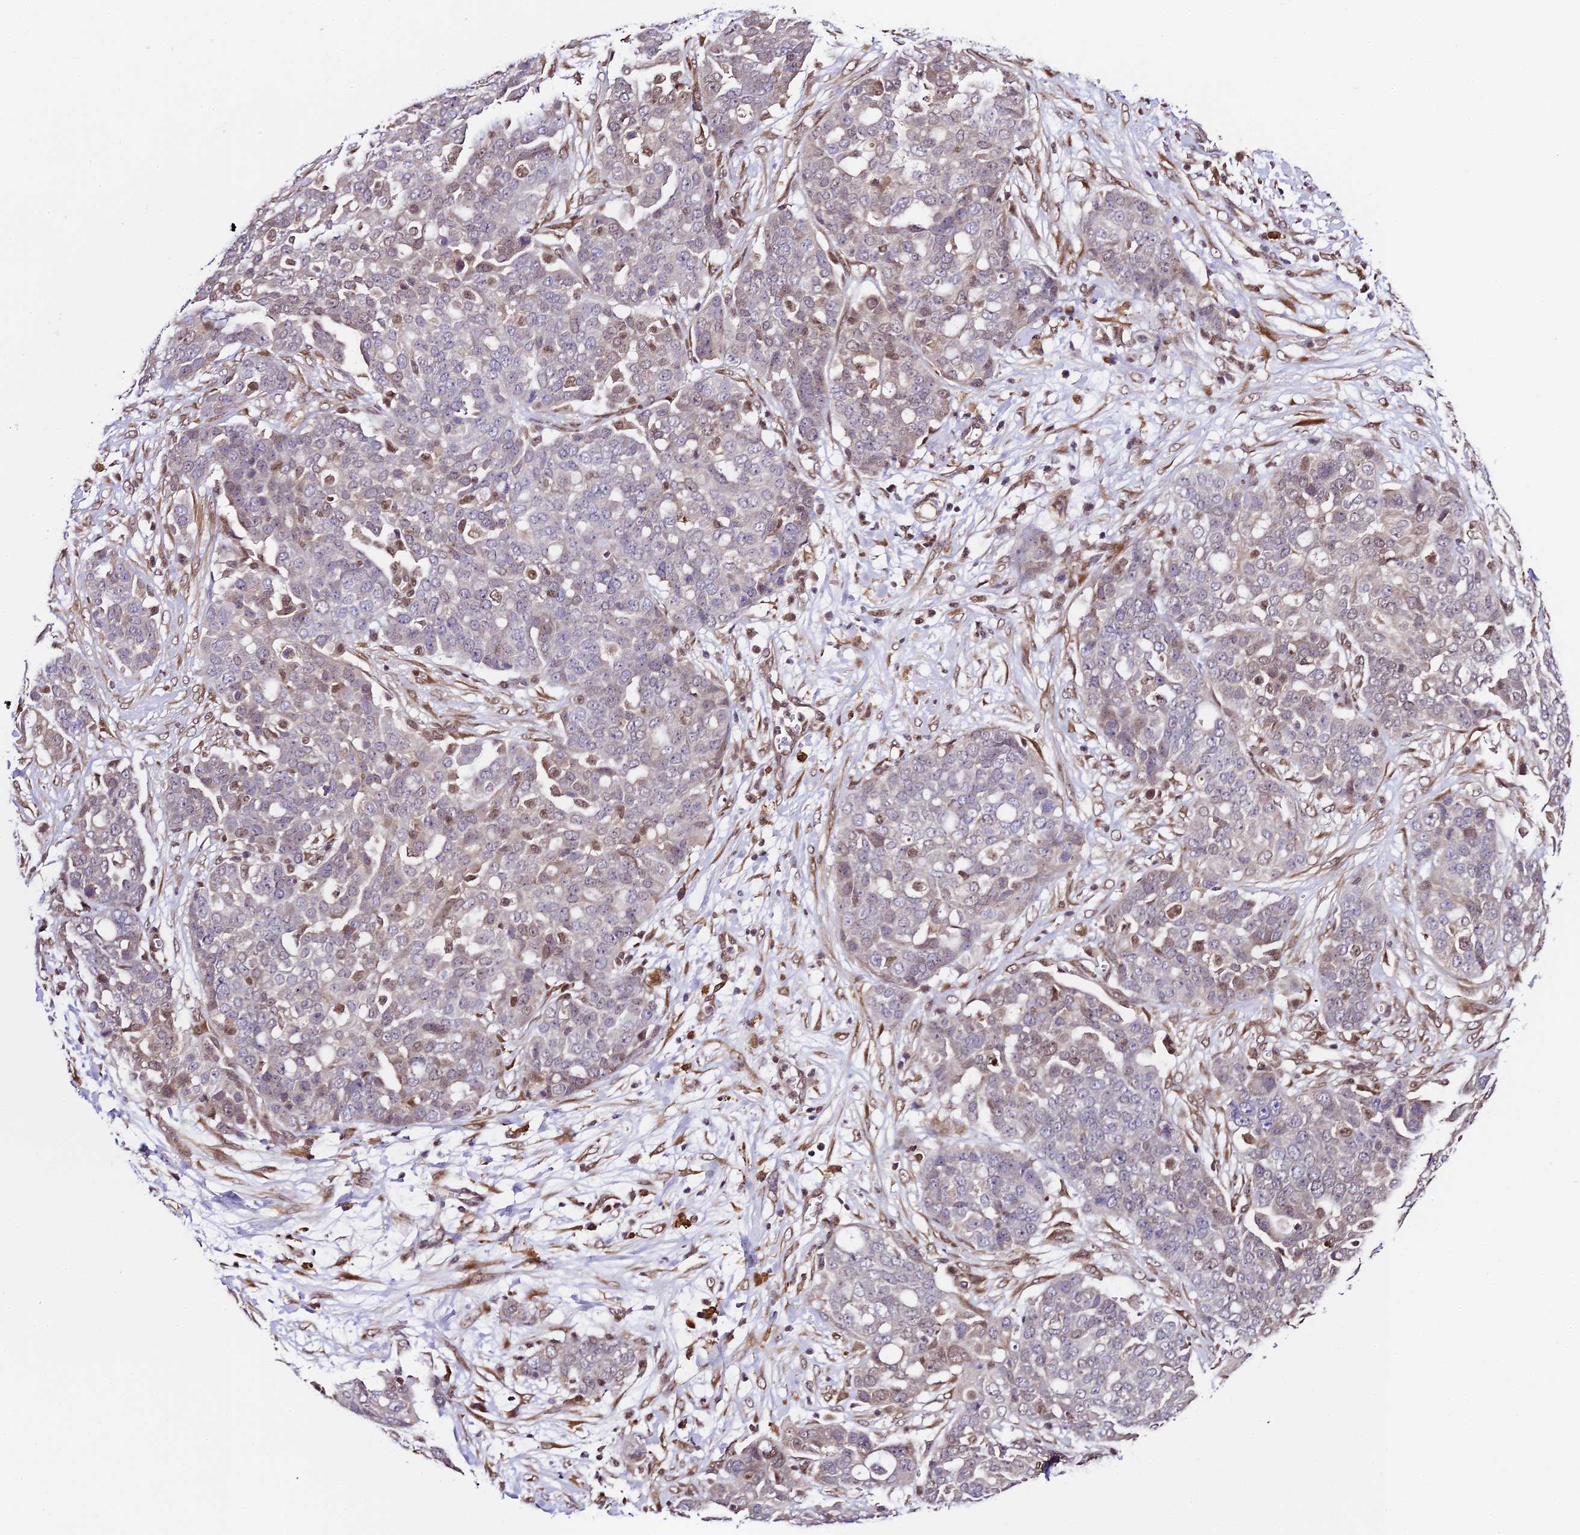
{"staining": {"intensity": "moderate", "quantity": "<25%", "location": "nuclear"}, "tissue": "ovarian cancer", "cell_type": "Tumor cells", "image_type": "cancer", "snomed": [{"axis": "morphology", "description": "Cystadenocarcinoma, serous, NOS"}, {"axis": "topography", "description": "Soft tissue"}, {"axis": "topography", "description": "Ovary"}], "caption": "Immunohistochemical staining of human serous cystadenocarcinoma (ovarian) reveals low levels of moderate nuclear protein expression in about <25% of tumor cells.", "gene": "TRIM22", "patient": {"sex": "female", "age": 57}}